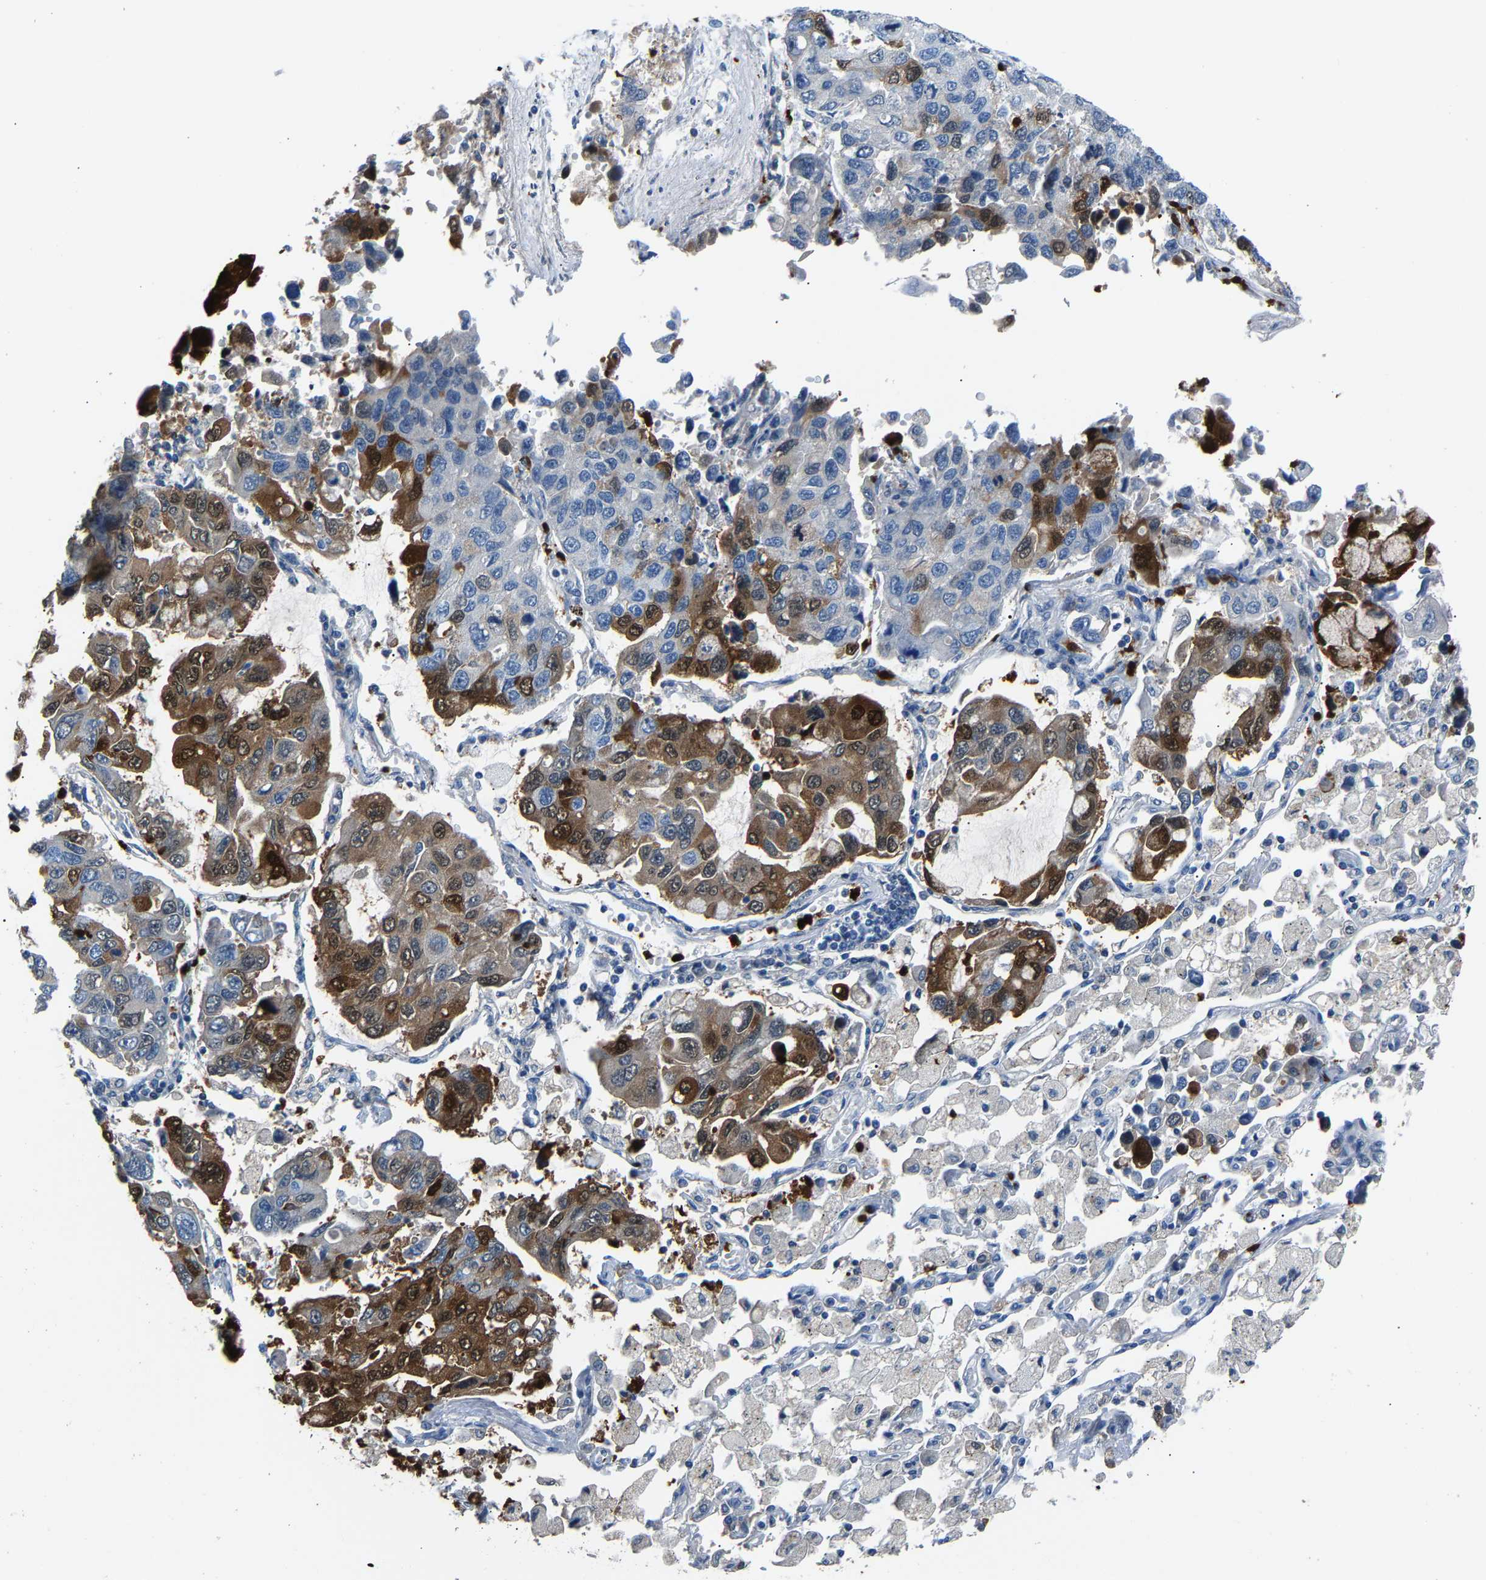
{"staining": {"intensity": "moderate", "quantity": "25%-75%", "location": "cytoplasmic/membranous"}, "tissue": "lung cancer", "cell_type": "Tumor cells", "image_type": "cancer", "snomed": [{"axis": "morphology", "description": "Adenocarcinoma, NOS"}, {"axis": "topography", "description": "Lung"}], "caption": "There is medium levels of moderate cytoplasmic/membranous expression in tumor cells of lung cancer (adenocarcinoma), as demonstrated by immunohistochemical staining (brown color).", "gene": "S100P", "patient": {"sex": "male", "age": 64}}